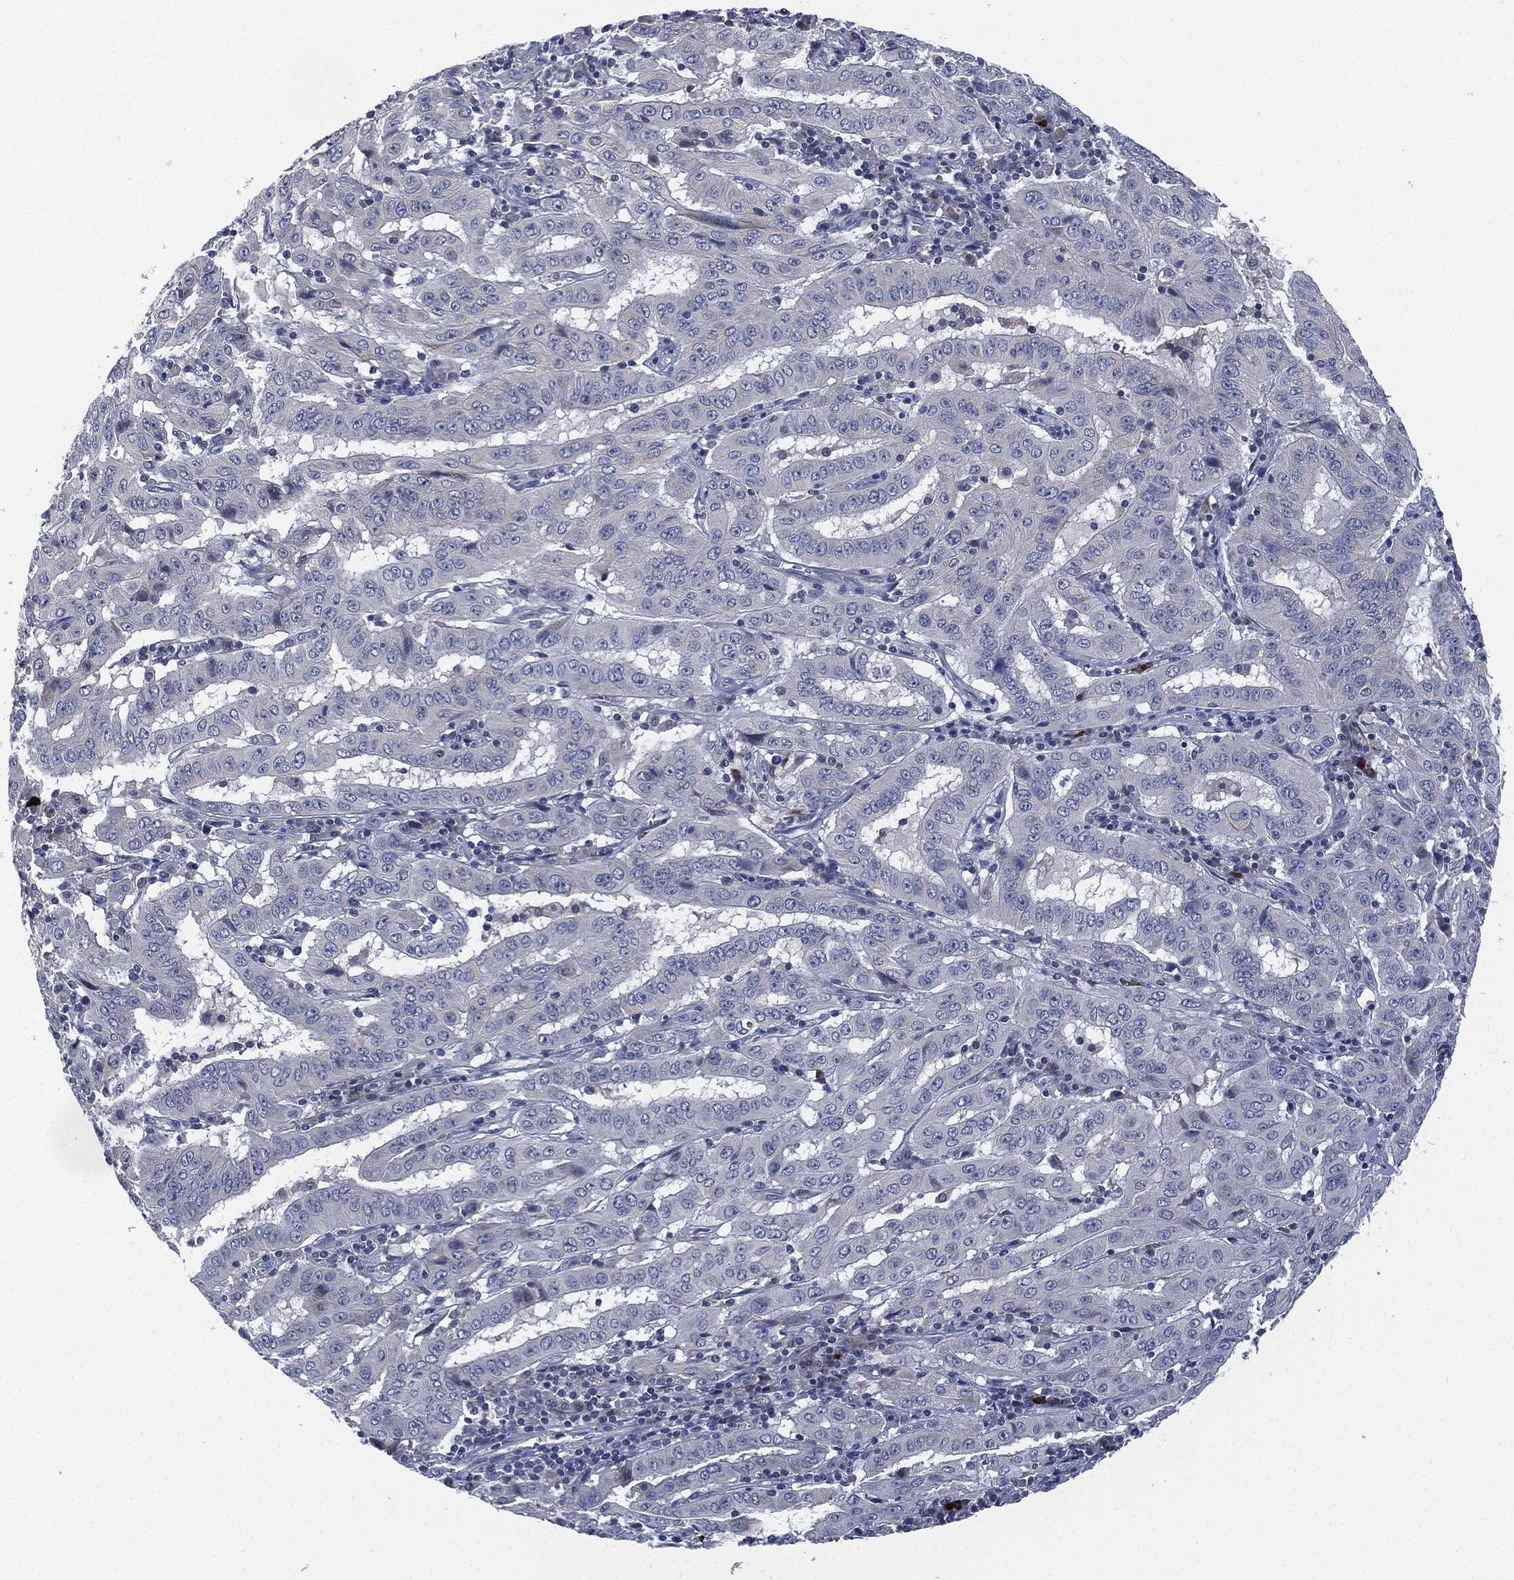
{"staining": {"intensity": "negative", "quantity": "none", "location": "none"}, "tissue": "pancreatic cancer", "cell_type": "Tumor cells", "image_type": "cancer", "snomed": [{"axis": "morphology", "description": "Adenocarcinoma, NOS"}, {"axis": "topography", "description": "Pancreas"}], "caption": "Photomicrograph shows no significant protein positivity in tumor cells of pancreatic cancer (adenocarcinoma).", "gene": "SIGLEC9", "patient": {"sex": "male", "age": 63}}